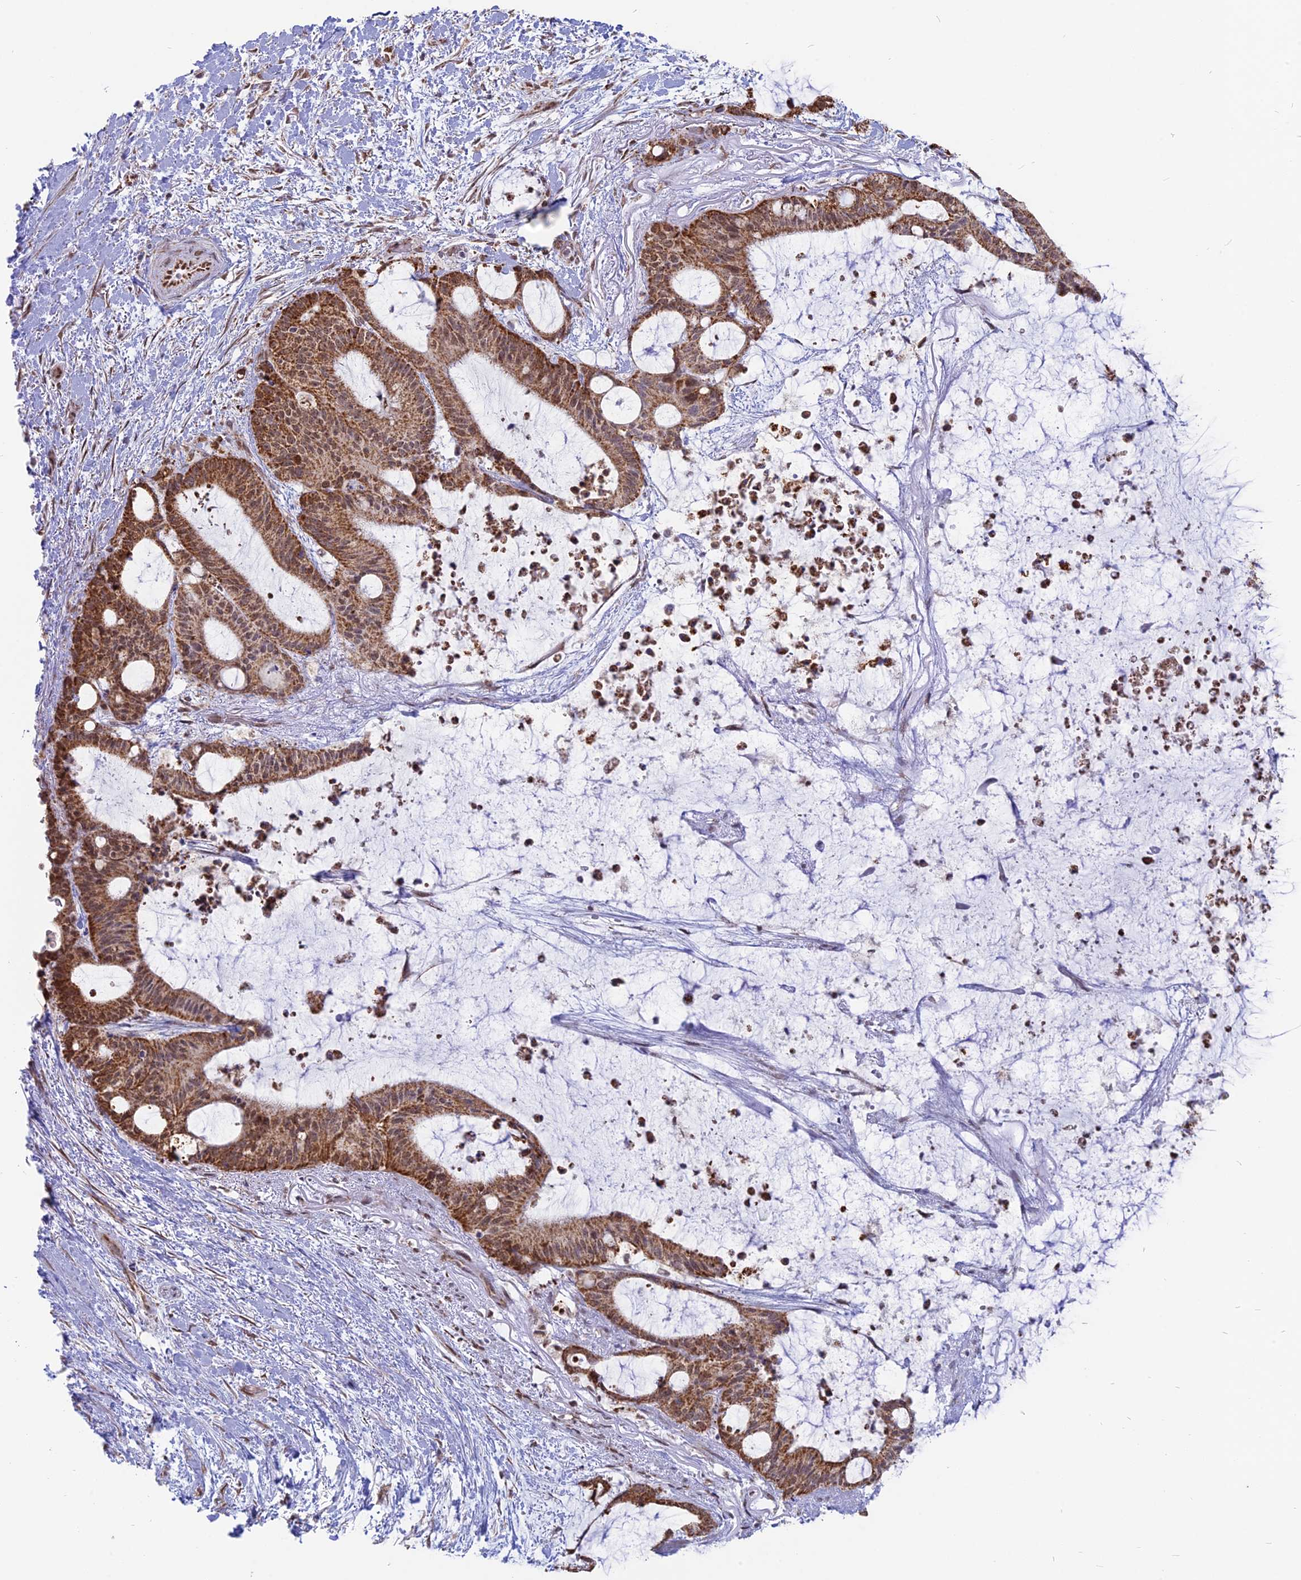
{"staining": {"intensity": "strong", "quantity": ">75%", "location": "cytoplasmic/membranous"}, "tissue": "liver cancer", "cell_type": "Tumor cells", "image_type": "cancer", "snomed": [{"axis": "morphology", "description": "Normal tissue, NOS"}, {"axis": "morphology", "description": "Cholangiocarcinoma"}, {"axis": "topography", "description": "Liver"}, {"axis": "topography", "description": "Peripheral nerve tissue"}], "caption": "Brown immunohistochemical staining in liver cholangiocarcinoma exhibits strong cytoplasmic/membranous expression in approximately >75% of tumor cells. (Stains: DAB (3,3'-diaminobenzidine) in brown, nuclei in blue, Microscopy: brightfield microscopy at high magnification).", "gene": "ARHGAP40", "patient": {"sex": "female", "age": 73}}